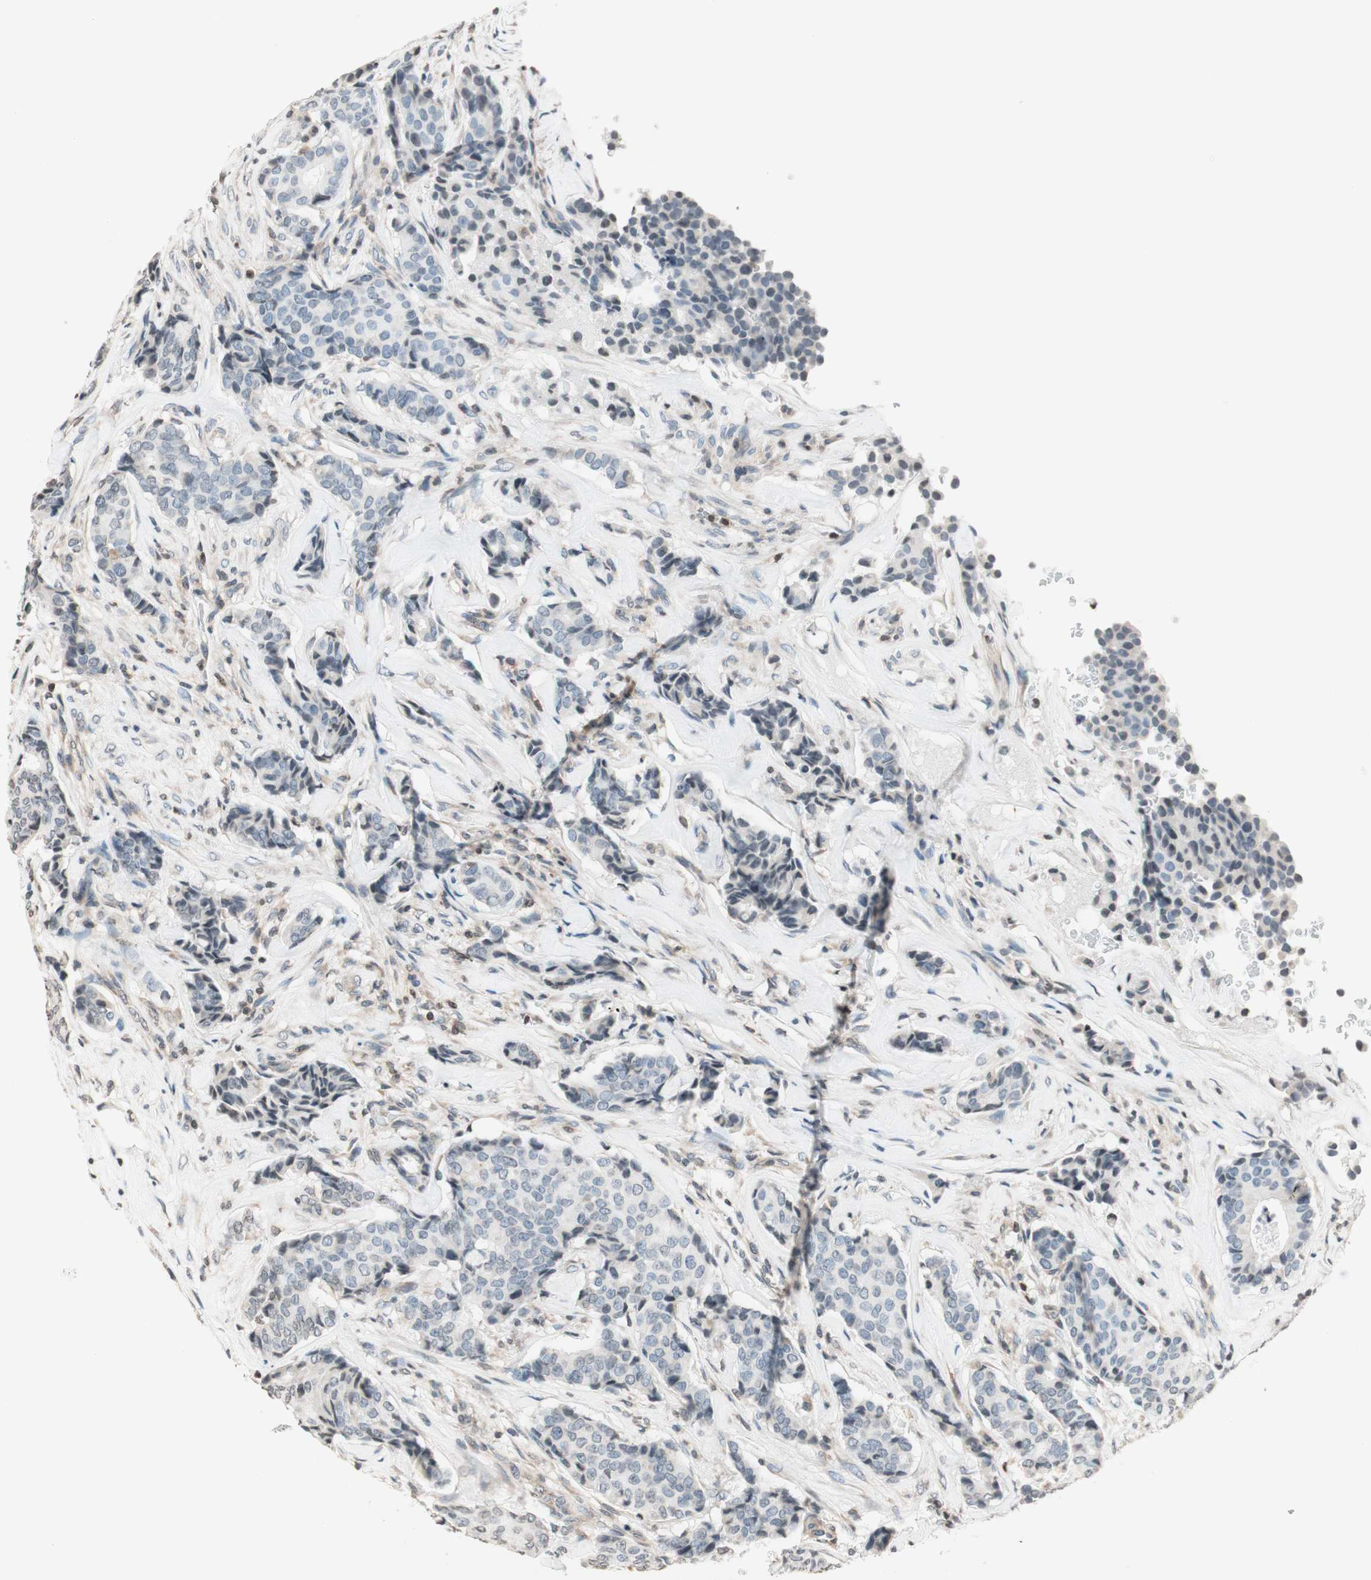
{"staining": {"intensity": "negative", "quantity": "none", "location": "none"}, "tissue": "breast cancer", "cell_type": "Tumor cells", "image_type": "cancer", "snomed": [{"axis": "morphology", "description": "Duct carcinoma"}, {"axis": "topography", "description": "Breast"}], "caption": "DAB (3,3'-diaminobenzidine) immunohistochemical staining of human breast cancer (intraductal carcinoma) demonstrates no significant positivity in tumor cells.", "gene": "WIPF1", "patient": {"sex": "female", "age": 75}}